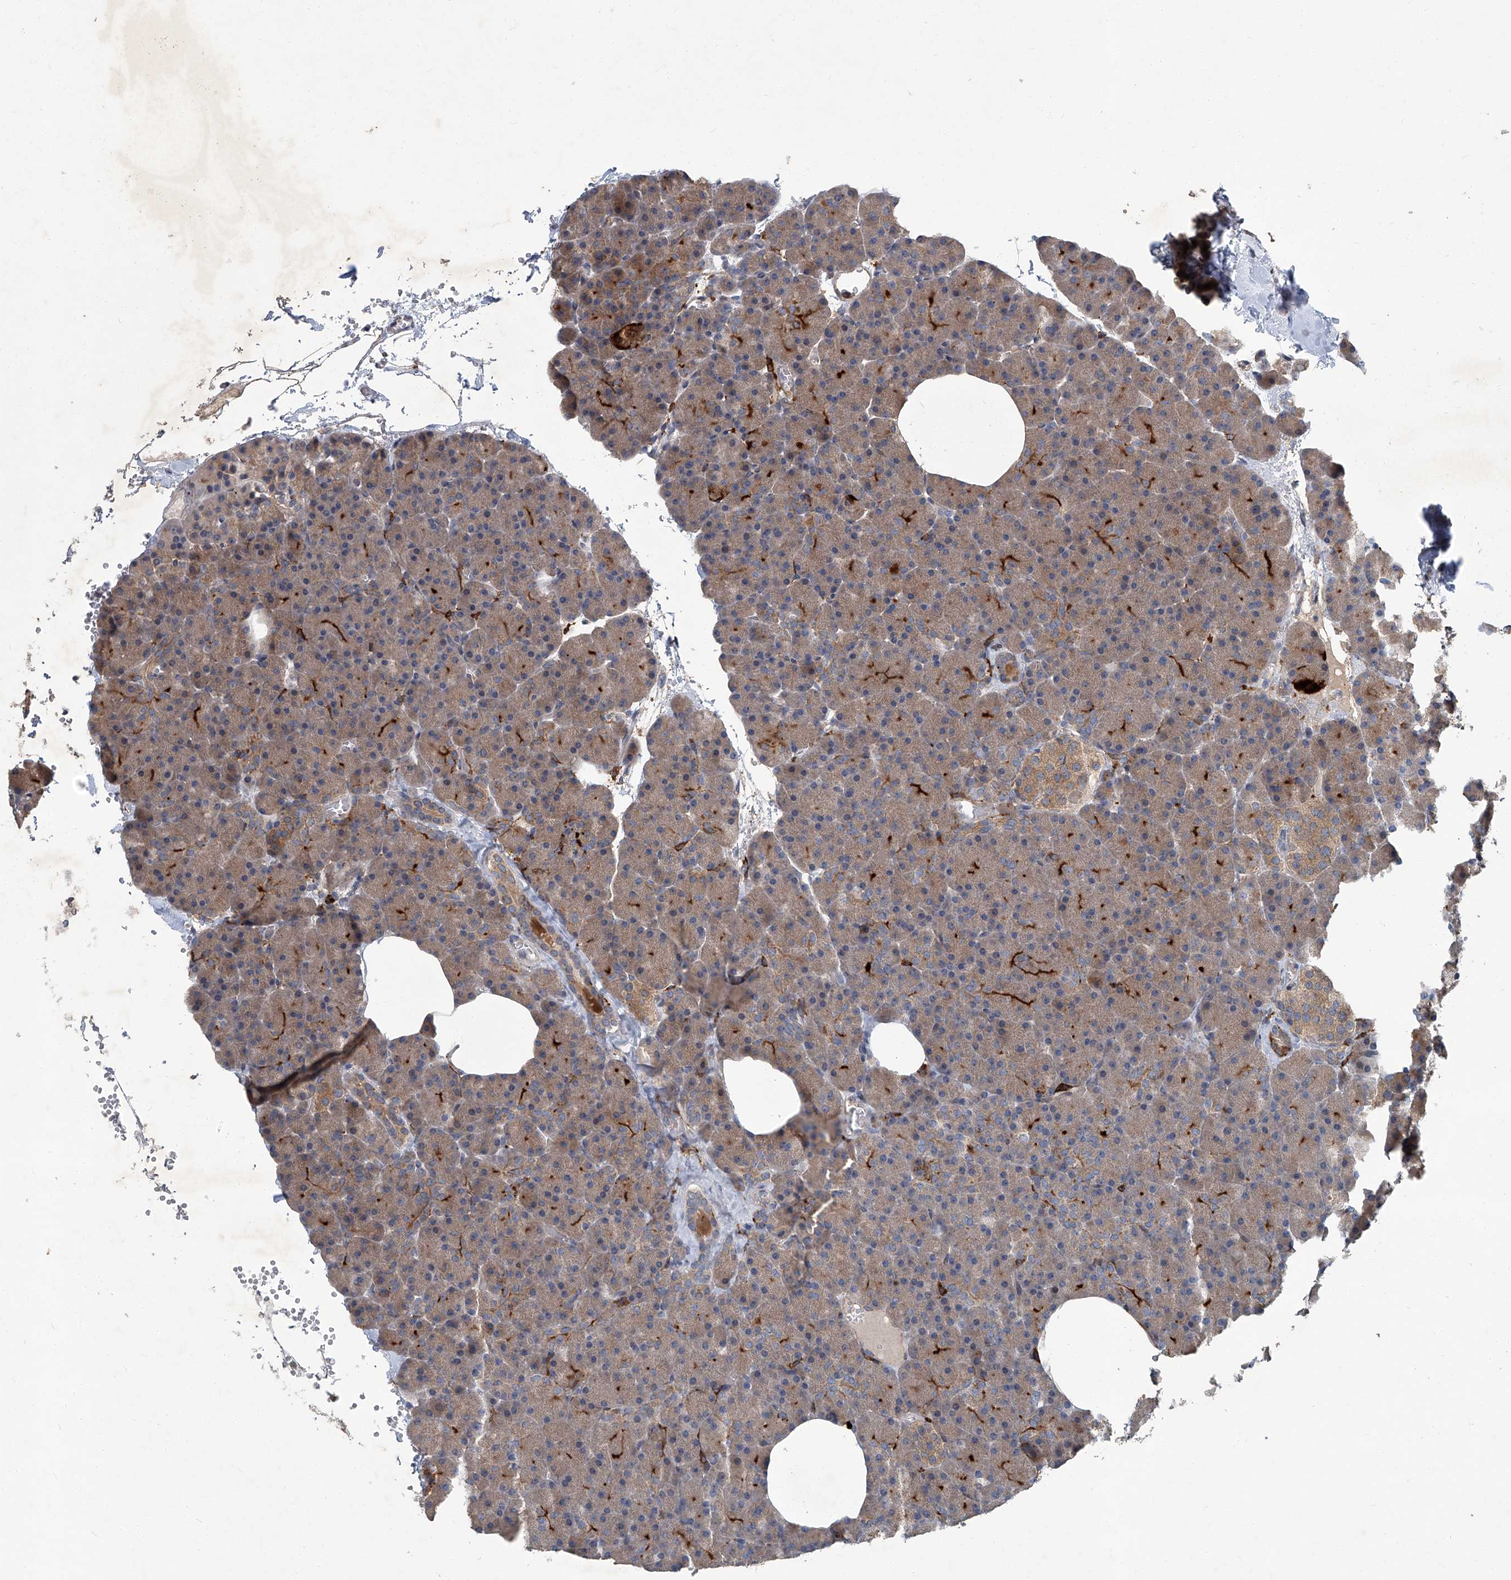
{"staining": {"intensity": "moderate", "quantity": "25%-75%", "location": "cytoplasmic/membranous"}, "tissue": "pancreas", "cell_type": "Exocrine glandular cells", "image_type": "normal", "snomed": [{"axis": "morphology", "description": "Normal tissue, NOS"}, {"axis": "morphology", "description": "Carcinoid, malignant, NOS"}, {"axis": "topography", "description": "Pancreas"}], "caption": "Immunohistochemical staining of unremarkable pancreas shows 25%-75% levels of moderate cytoplasmic/membranous protein staining in approximately 25%-75% of exocrine glandular cells.", "gene": "FAM167A", "patient": {"sex": "female", "age": 35}}